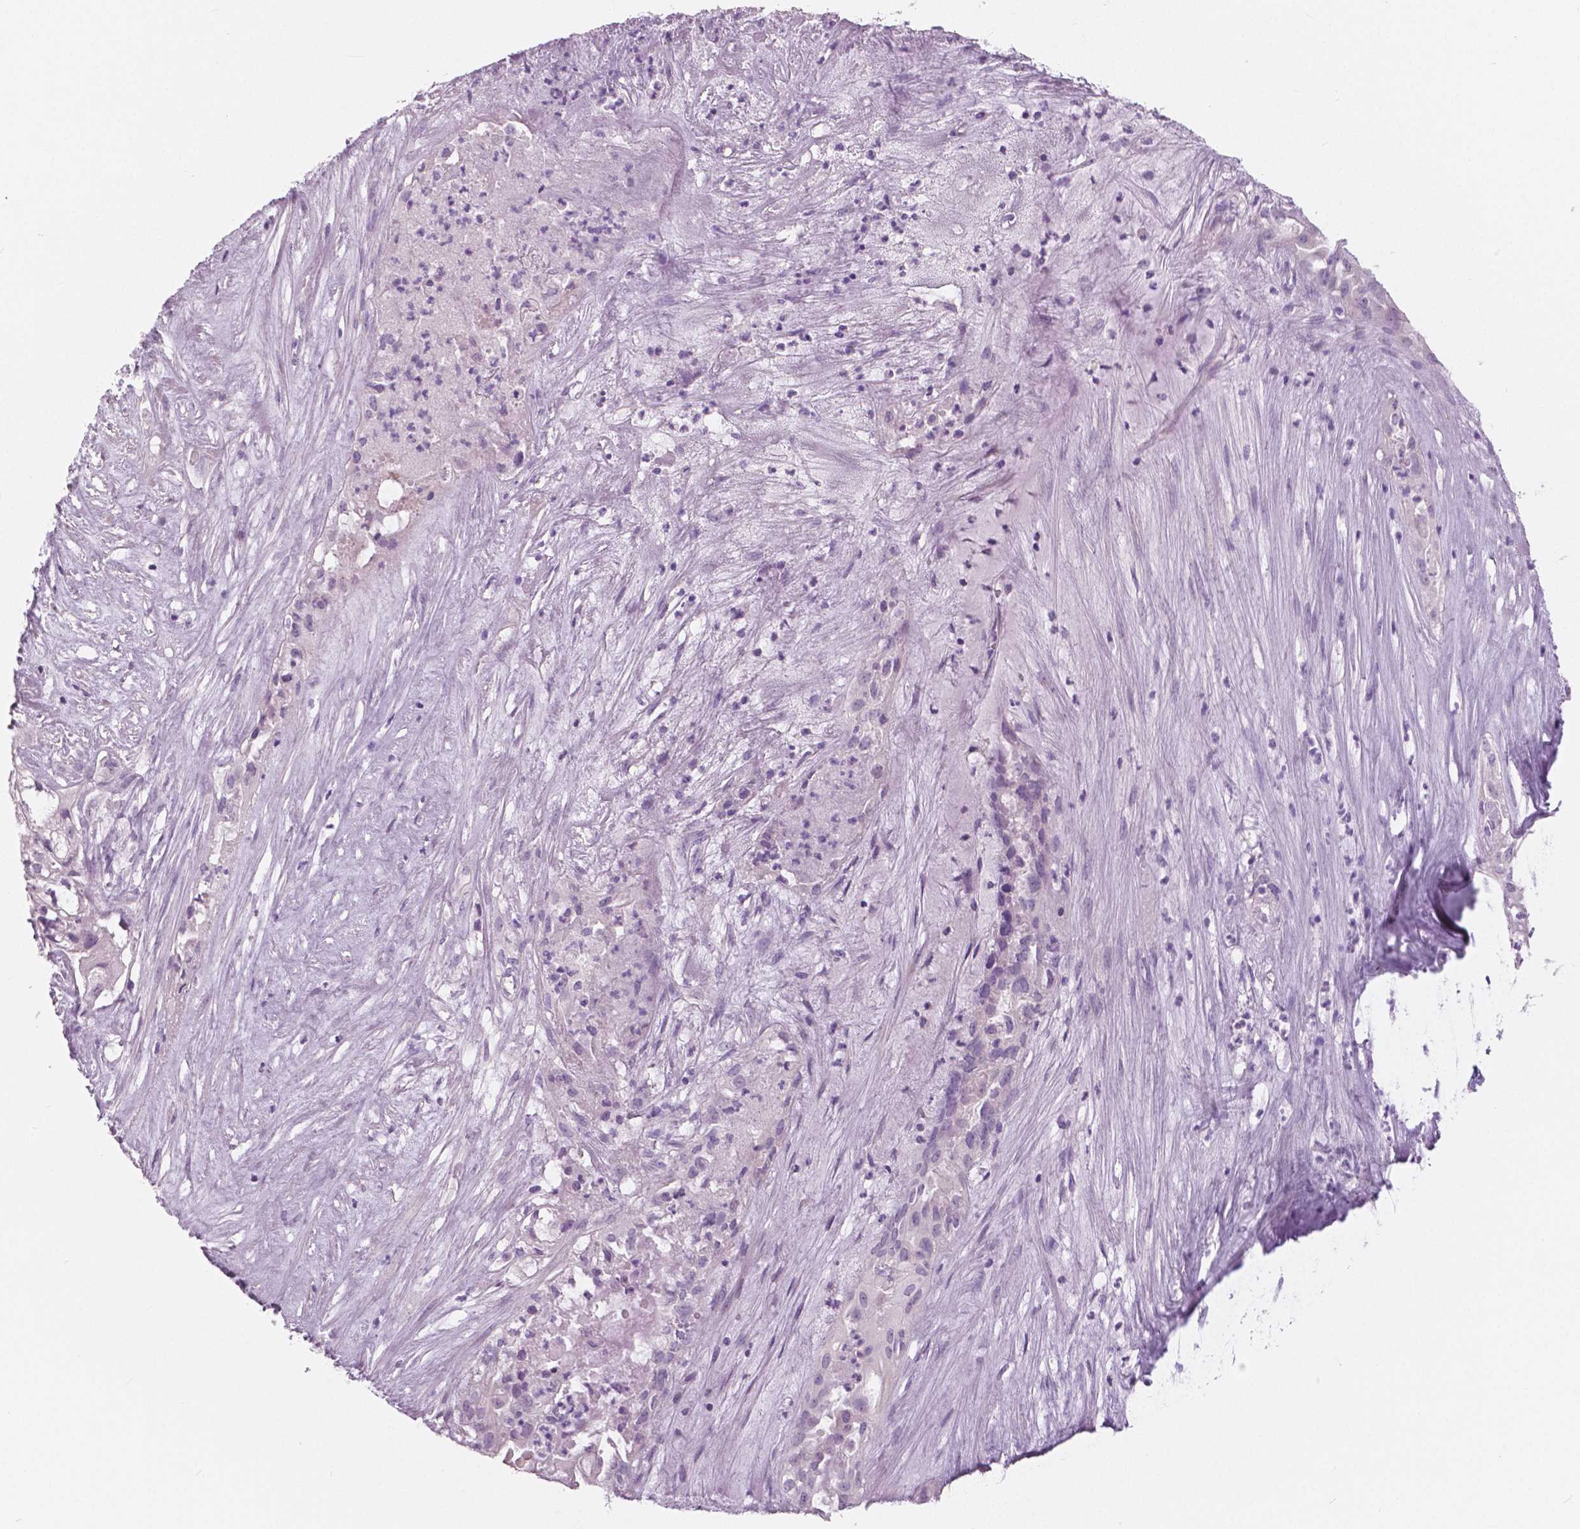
{"staining": {"intensity": "negative", "quantity": "none", "location": "none"}, "tissue": "ovarian cancer", "cell_type": "Tumor cells", "image_type": "cancer", "snomed": [{"axis": "morphology", "description": "Carcinoma, endometroid"}, {"axis": "topography", "description": "Ovary"}], "caption": "Protein analysis of ovarian endometroid carcinoma exhibits no significant expression in tumor cells. The staining was performed using DAB (3,3'-diaminobenzidine) to visualize the protein expression in brown, while the nuclei were stained in blue with hematoxylin (Magnification: 20x).", "gene": "A4GNT", "patient": {"sex": "female", "age": 64}}